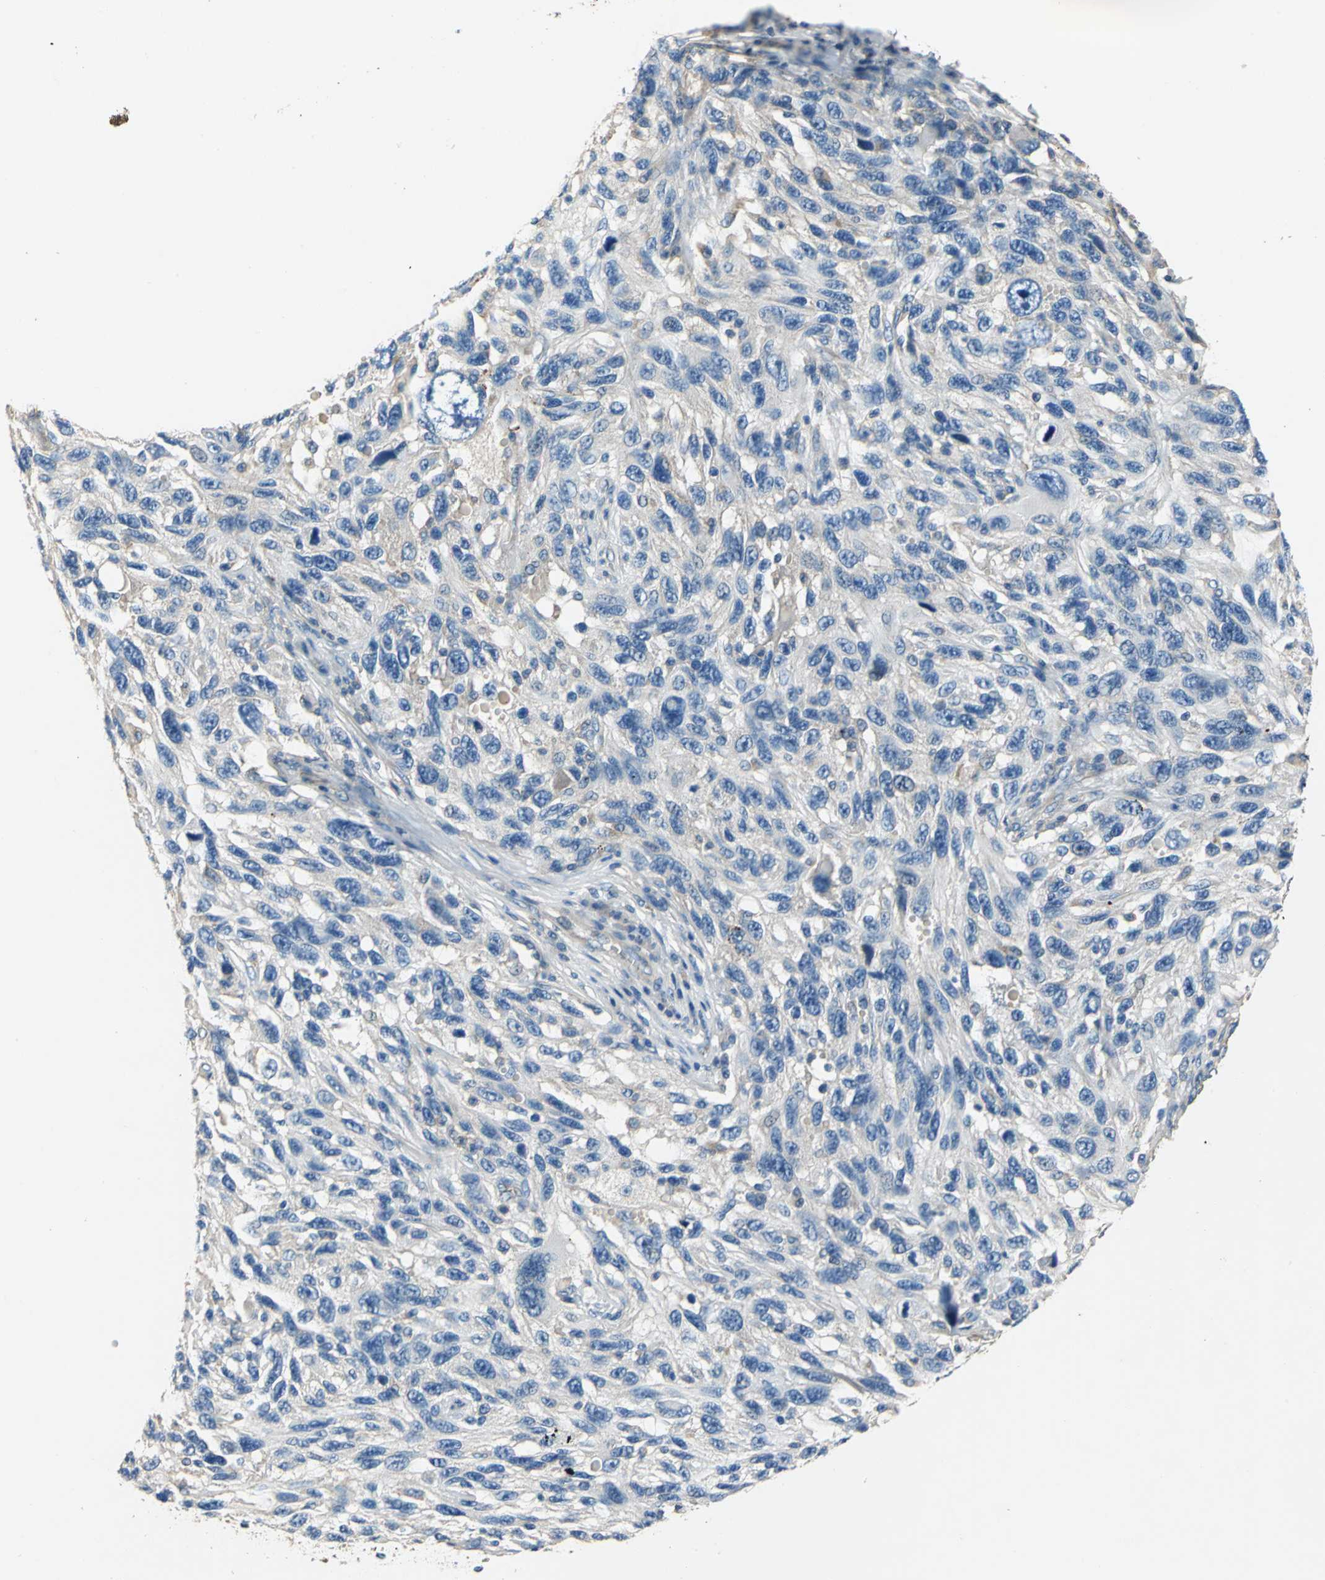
{"staining": {"intensity": "negative", "quantity": "none", "location": "none"}, "tissue": "melanoma", "cell_type": "Tumor cells", "image_type": "cancer", "snomed": [{"axis": "morphology", "description": "Malignant melanoma, NOS"}, {"axis": "topography", "description": "Skin"}], "caption": "Immunohistochemical staining of human malignant melanoma demonstrates no significant staining in tumor cells. (Brightfield microscopy of DAB IHC at high magnification).", "gene": "DDX3Y", "patient": {"sex": "male", "age": 53}}